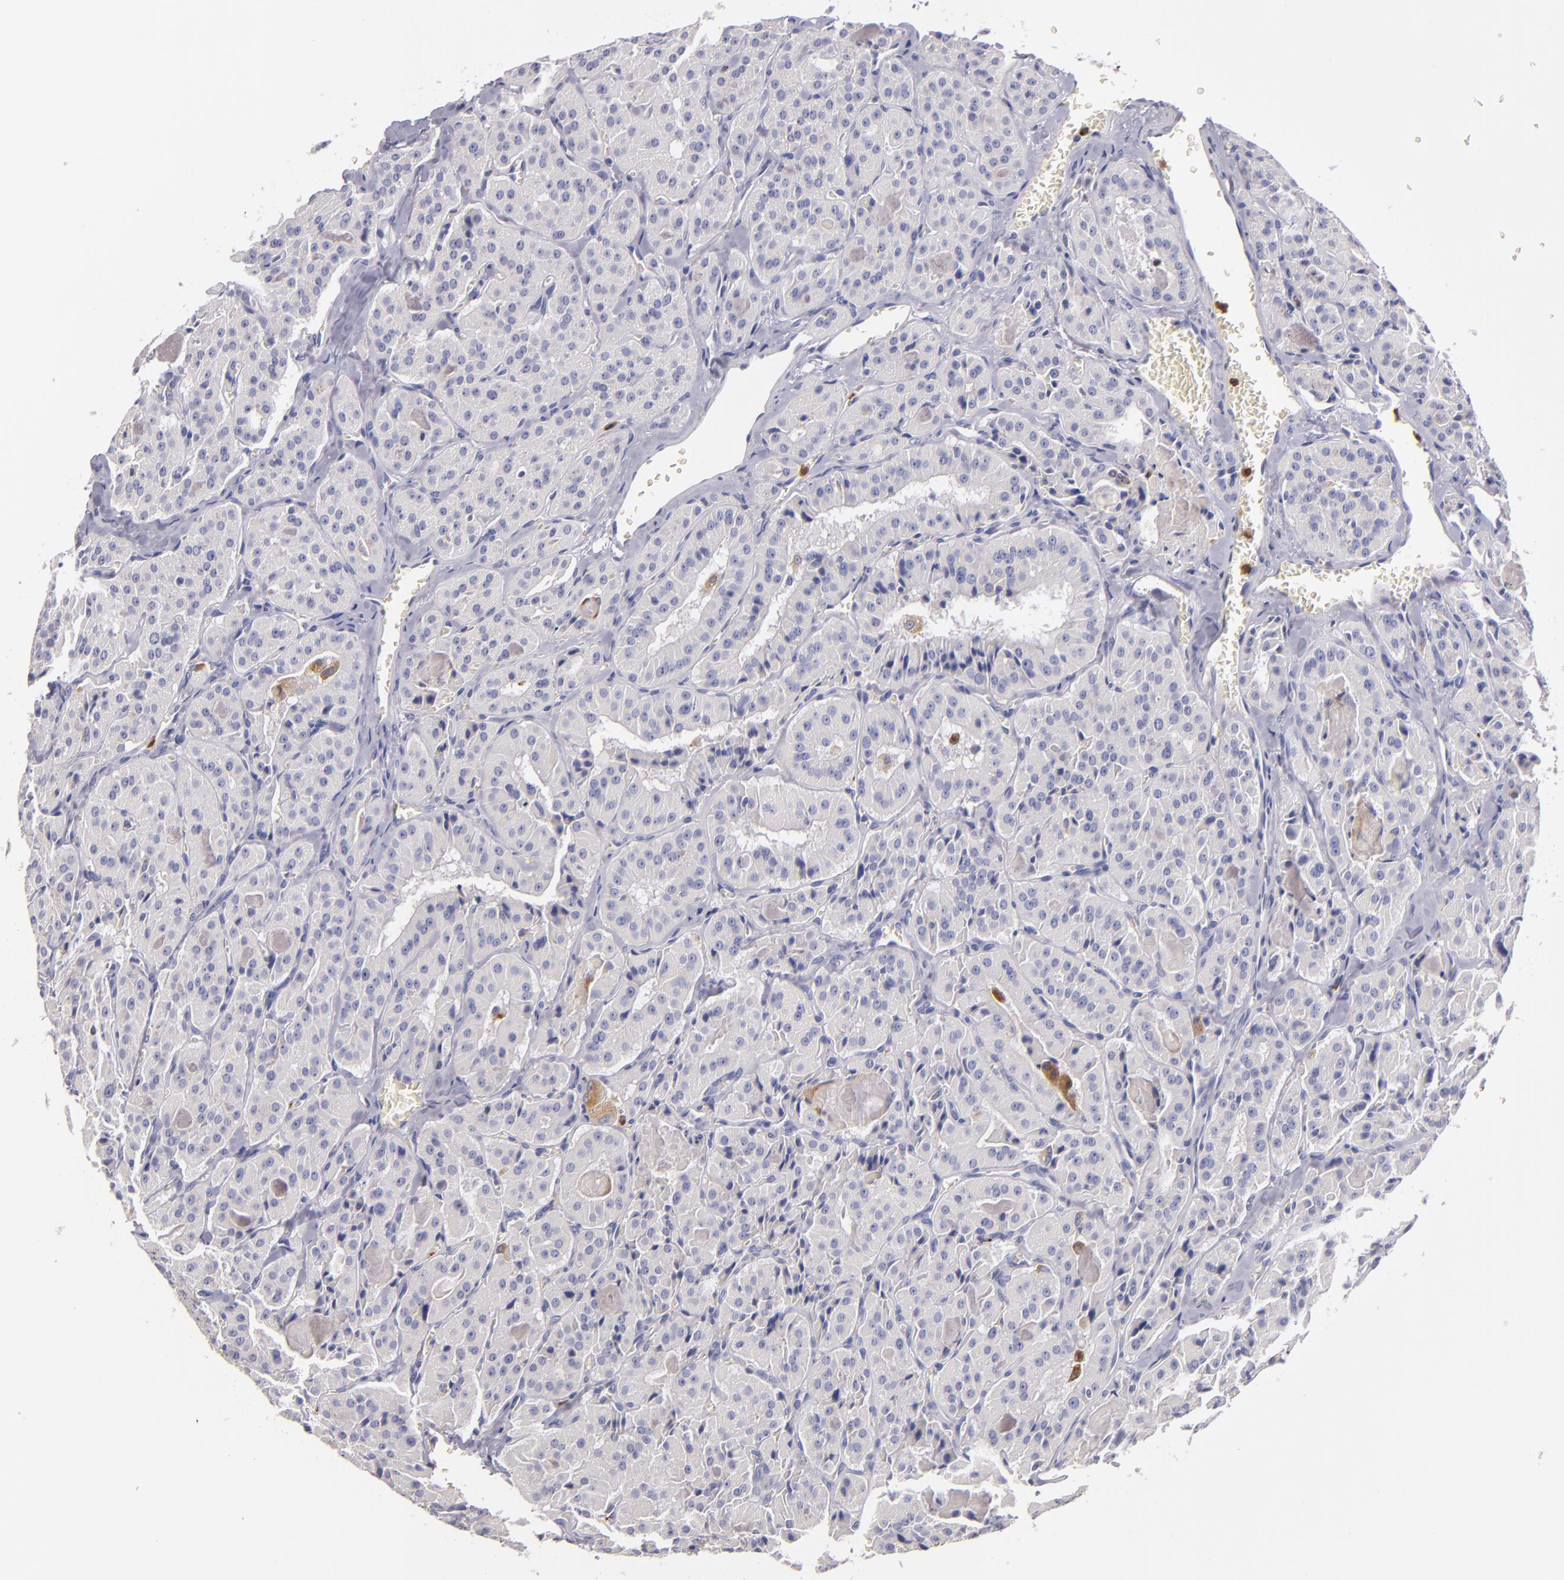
{"staining": {"intensity": "negative", "quantity": "none", "location": "none"}, "tissue": "thyroid cancer", "cell_type": "Tumor cells", "image_type": "cancer", "snomed": [{"axis": "morphology", "description": "Carcinoma, NOS"}, {"axis": "topography", "description": "Thyroid gland"}], "caption": "Thyroid cancer (carcinoma) stained for a protein using immunohistochemistry shows no staining tumor cells.", "gene": "TLR8", "patient": {"sex": "male", "age": 76}}